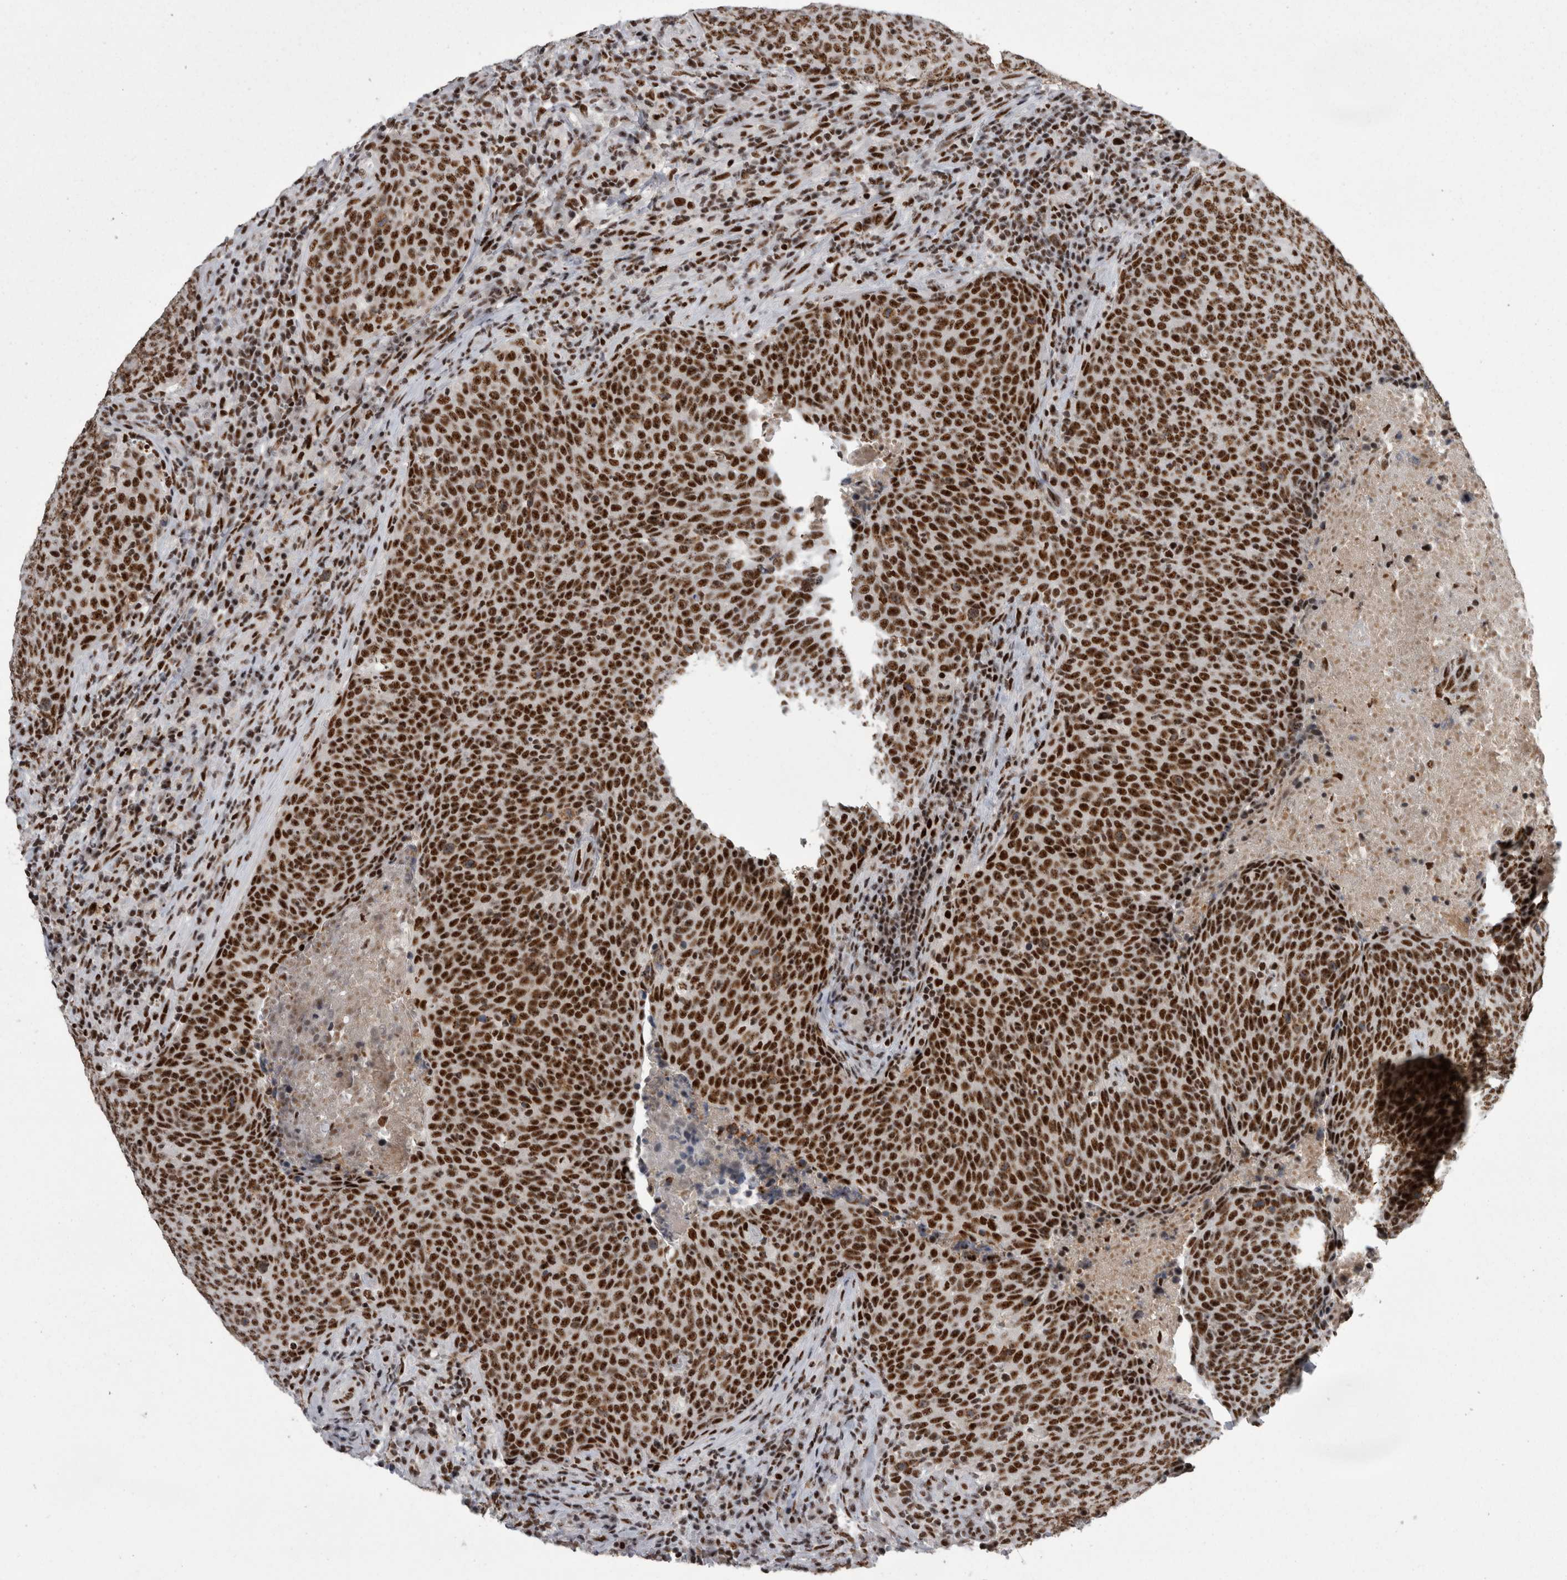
{"staining": {"intensity": "strong", "quantity": ">75%", "location": "nuclear"}, "tissue": "head and neck cancer", "cell_type": "Tumor cells", "image_type": "cancer", "snomed": [{"axis": "morphology", "description": "Squamous cell carcinoma, NOS"}, {"axis": "morphology", "description": "Squamous cell carcinoma, metastatic, NOS"}, {"axis": "topography", "description": "Lymph node"}, {"axis": "topography", "description": "Head-Neck"}], "caption": "Head and neck cancer (metastatic squamous cell carcinoma) was stained to show a protein in brown. There is high levels of strong nuclear staining in about >75% of tumor cells.", "gene": "SNRNP40", "patient": {"sex": "male", "age": 62}}